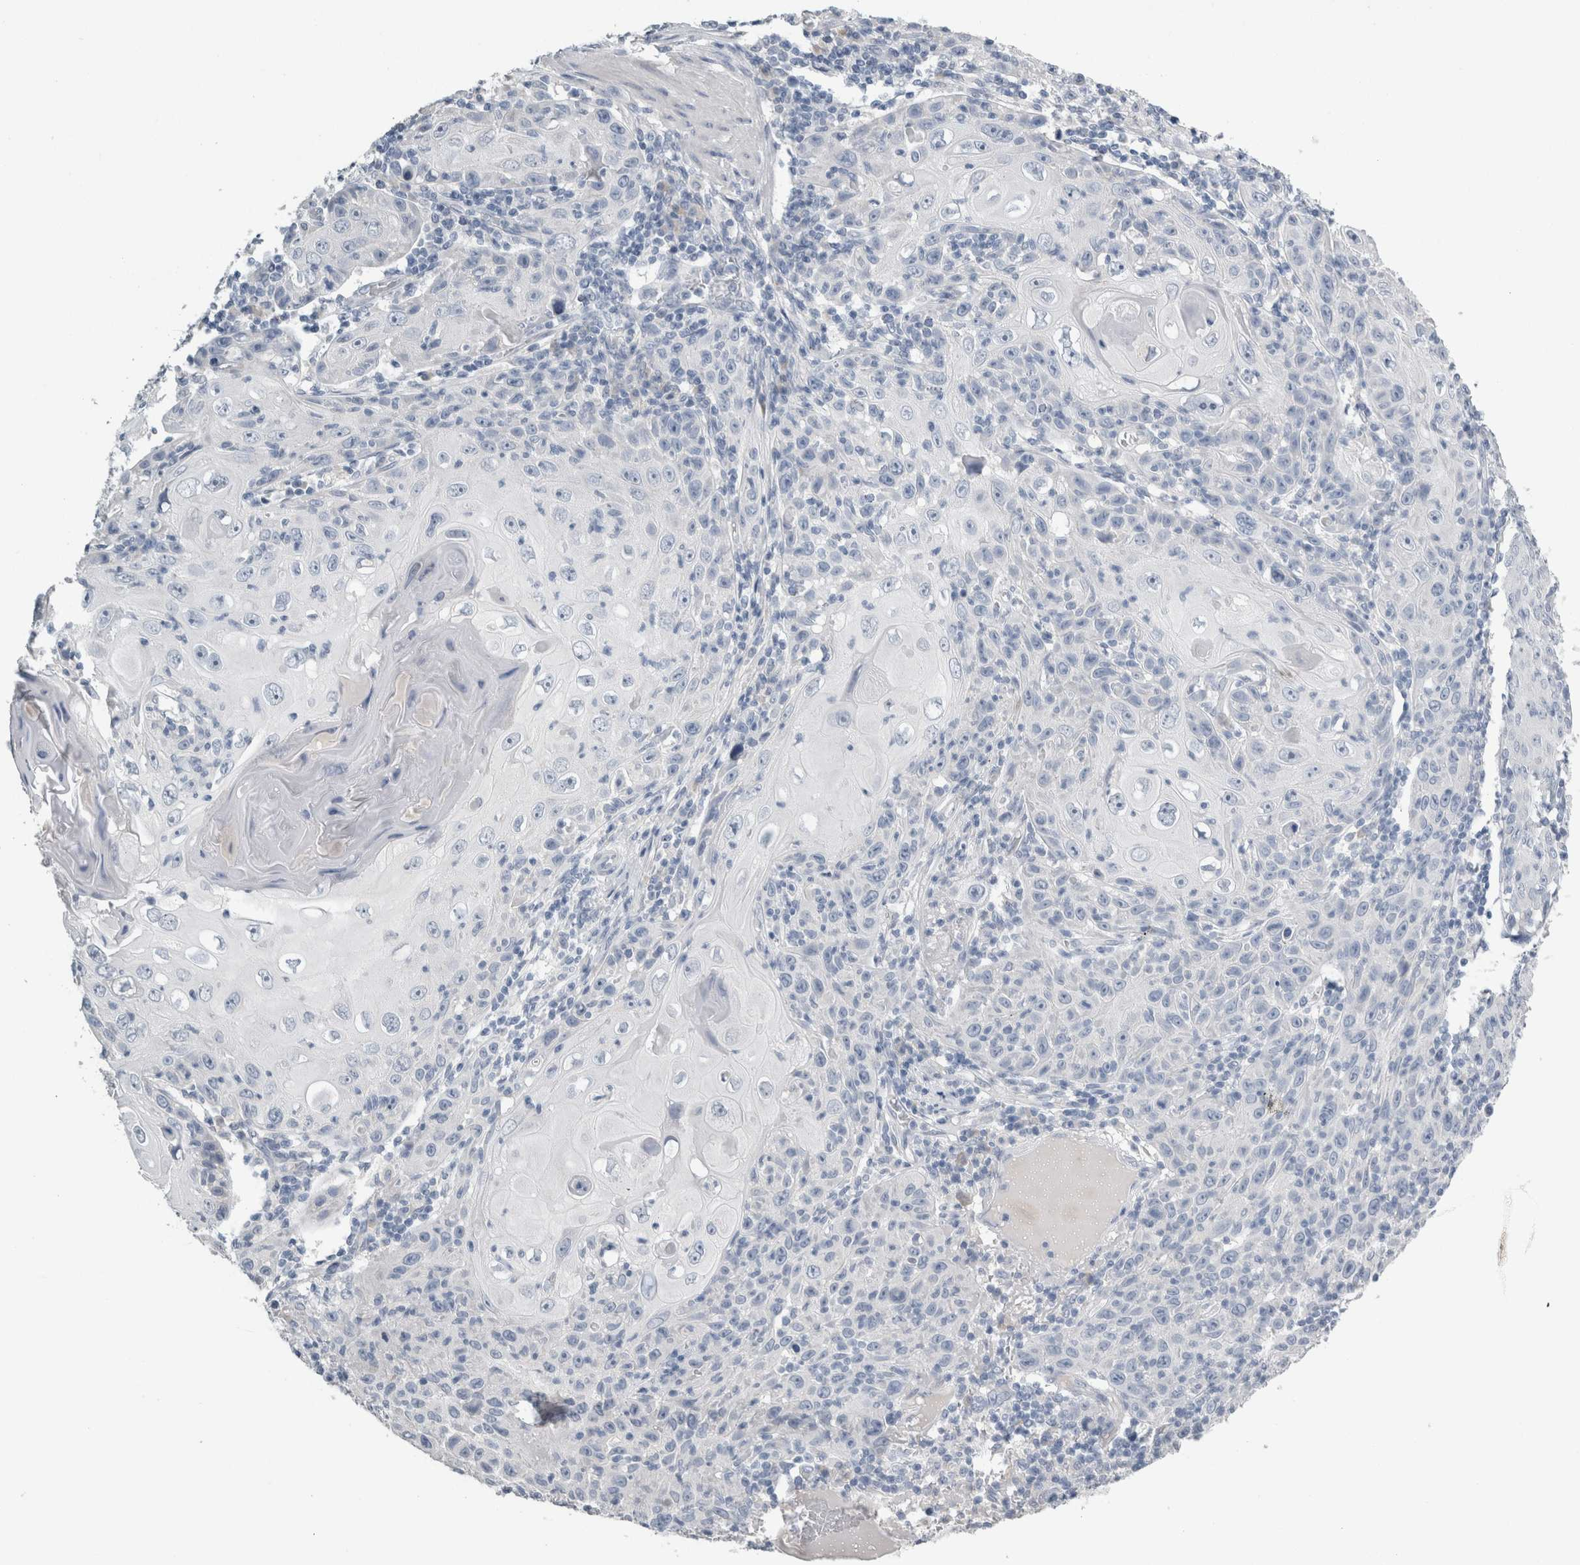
{"staining": {"intensity": "negative", "quantity": "none", "location": "none"}, "tissue": "skin cancer", "cell_type": "Tumor cells", "image_type": "cancer", "snomed": [{"axis": "morphology", "description": "Squamous cell carcinoma, NOS"}, {"axis": "topography", "description": "Skin"}], "caption": "Image shows no significant protein expression in tumor cells of skin cancer.", "gene": "NEFM", "patient": {"sex": "female", "age": 88}}